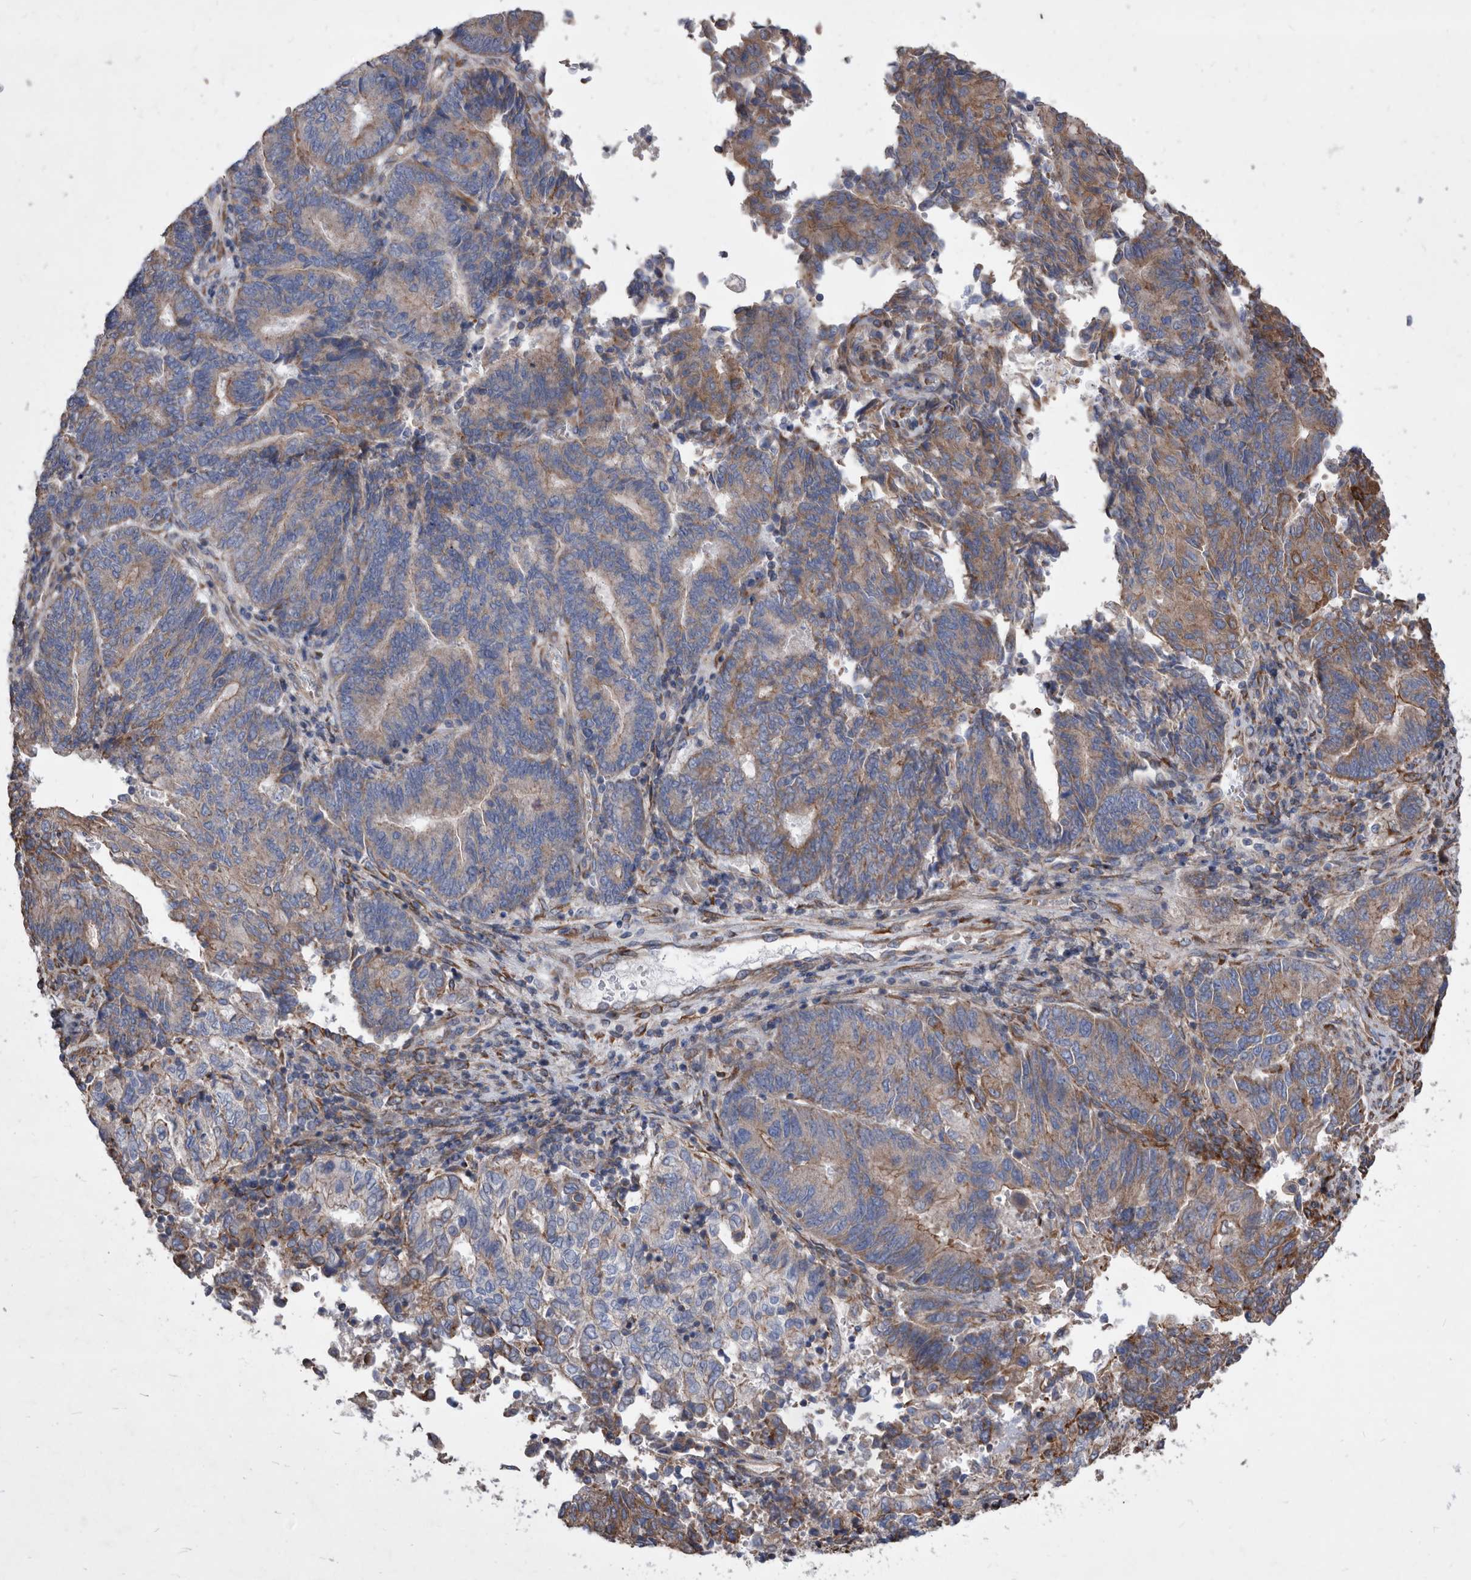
{"staining": {"intensity": "weak", "quantity": ">75%", "location": "cytoplasmic/membranous"}, "tissue": "endometrial cancer", "cell_type": "Tumor cells", "image_type": "cancer", "snomed": [{"axis": "morphology", "description": "Adenocarcinoma, NOS"}, {"axis": "topography", "description": "Endometrium"}], "caption": "Immunohistochemical staining of human endometrial adenocarcinoma exhibits low levels of weak cytoplasmic/membranous protein expression in about >75% of tumor cells.", "gene": "ATP13A3", "patient": {"sex": "female", "age": 80}}